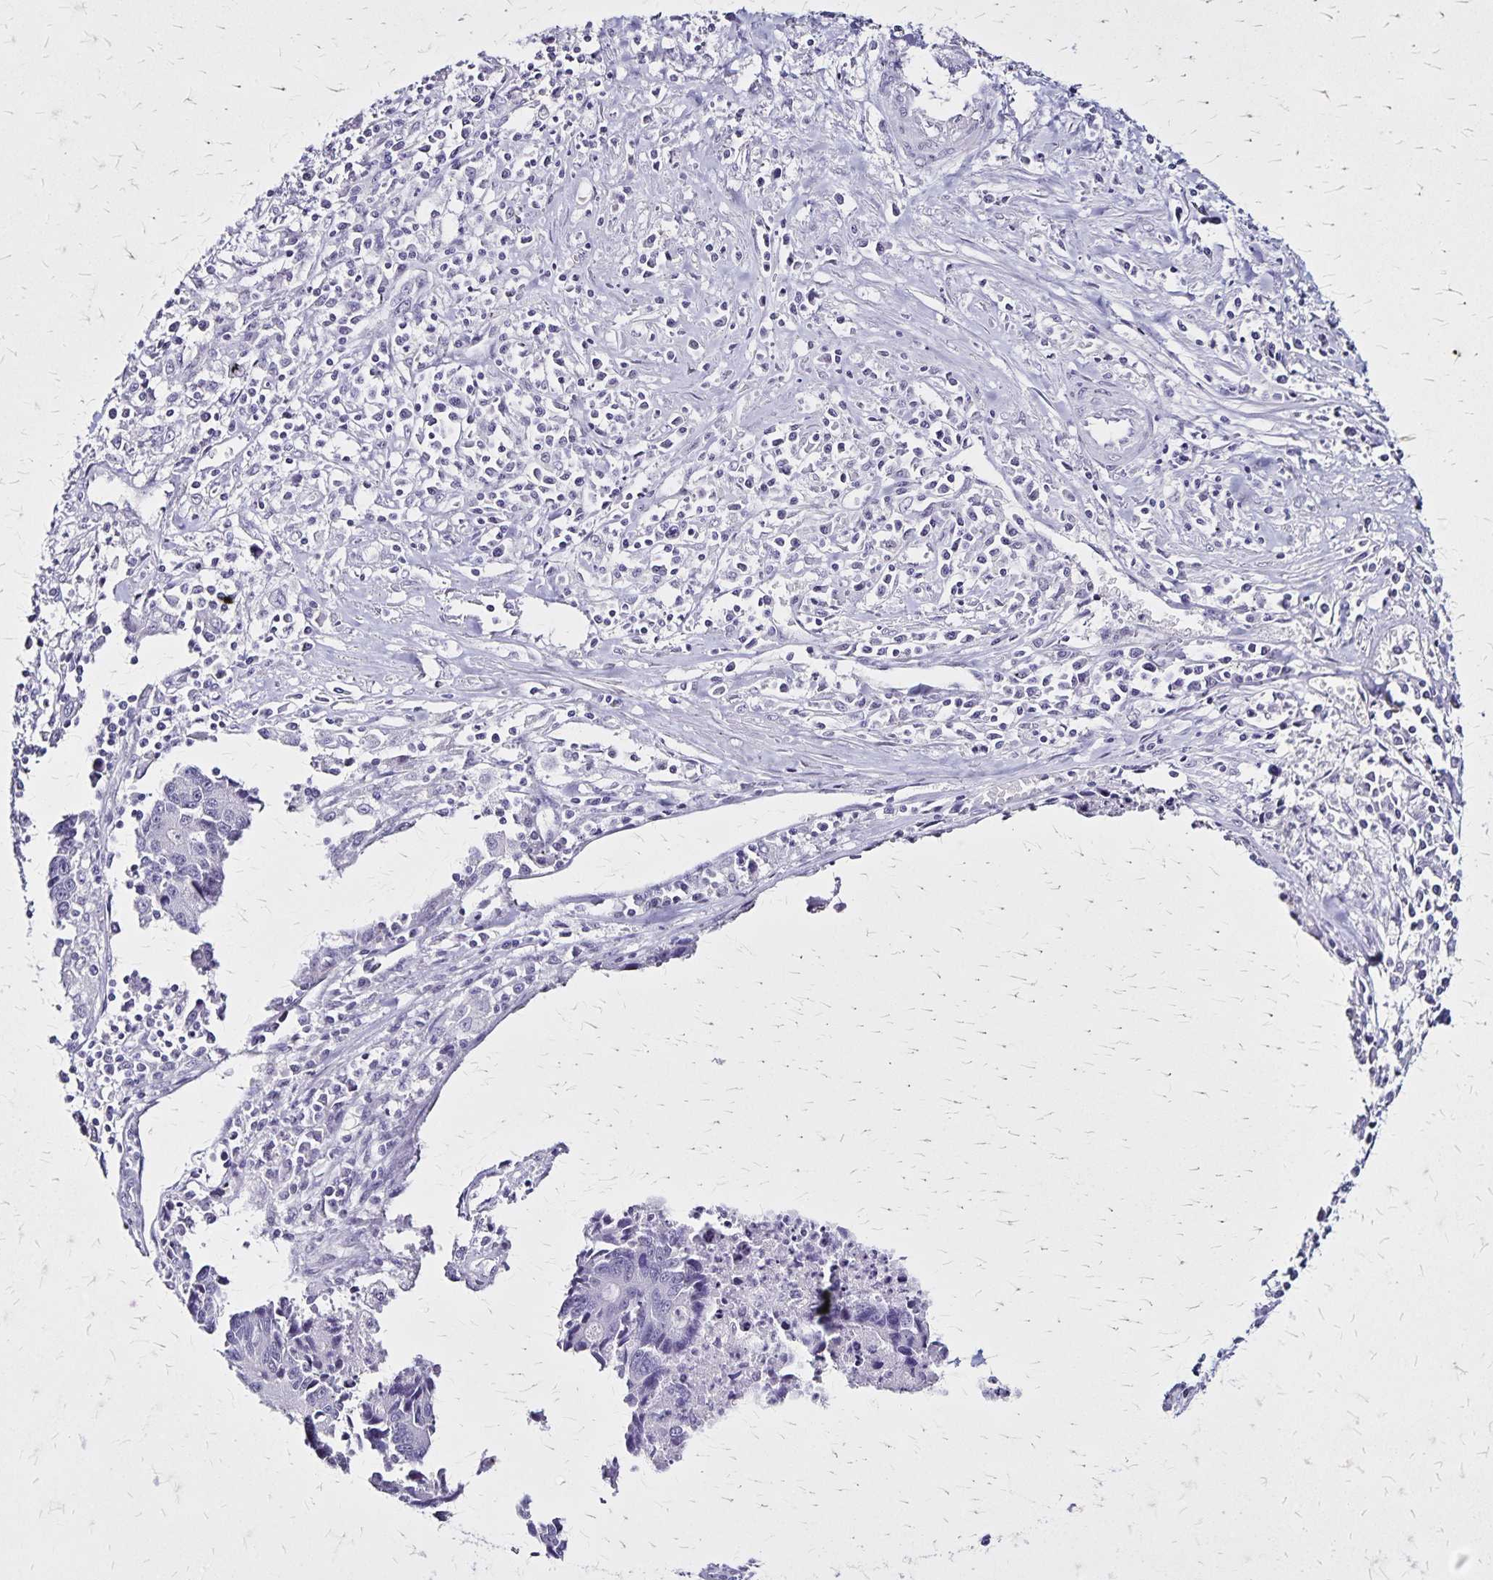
{"staining": {"intensity": "negative", "quantity": "none", "location": "none"}, "tissue": "liver cancer", "cell_type": "Tumor cells", "image_type": "cancer", "snomed": [{"axis": "morphology", "description": "Cholangiocarcinoma"}, {"axis": "topography", "description": "Liver"}], "caption": "Protein analysis of cholangiocarcinoma (liver) reveals no significant positivity in tumor cells. Brightfield microscopy of immunohistochemistry (IHC) stained with DAB (brown) and hematoxylin (blue), captured at high magnification.", "gene": "KRT2", "patient": {"sex": "male", "age": 65}}